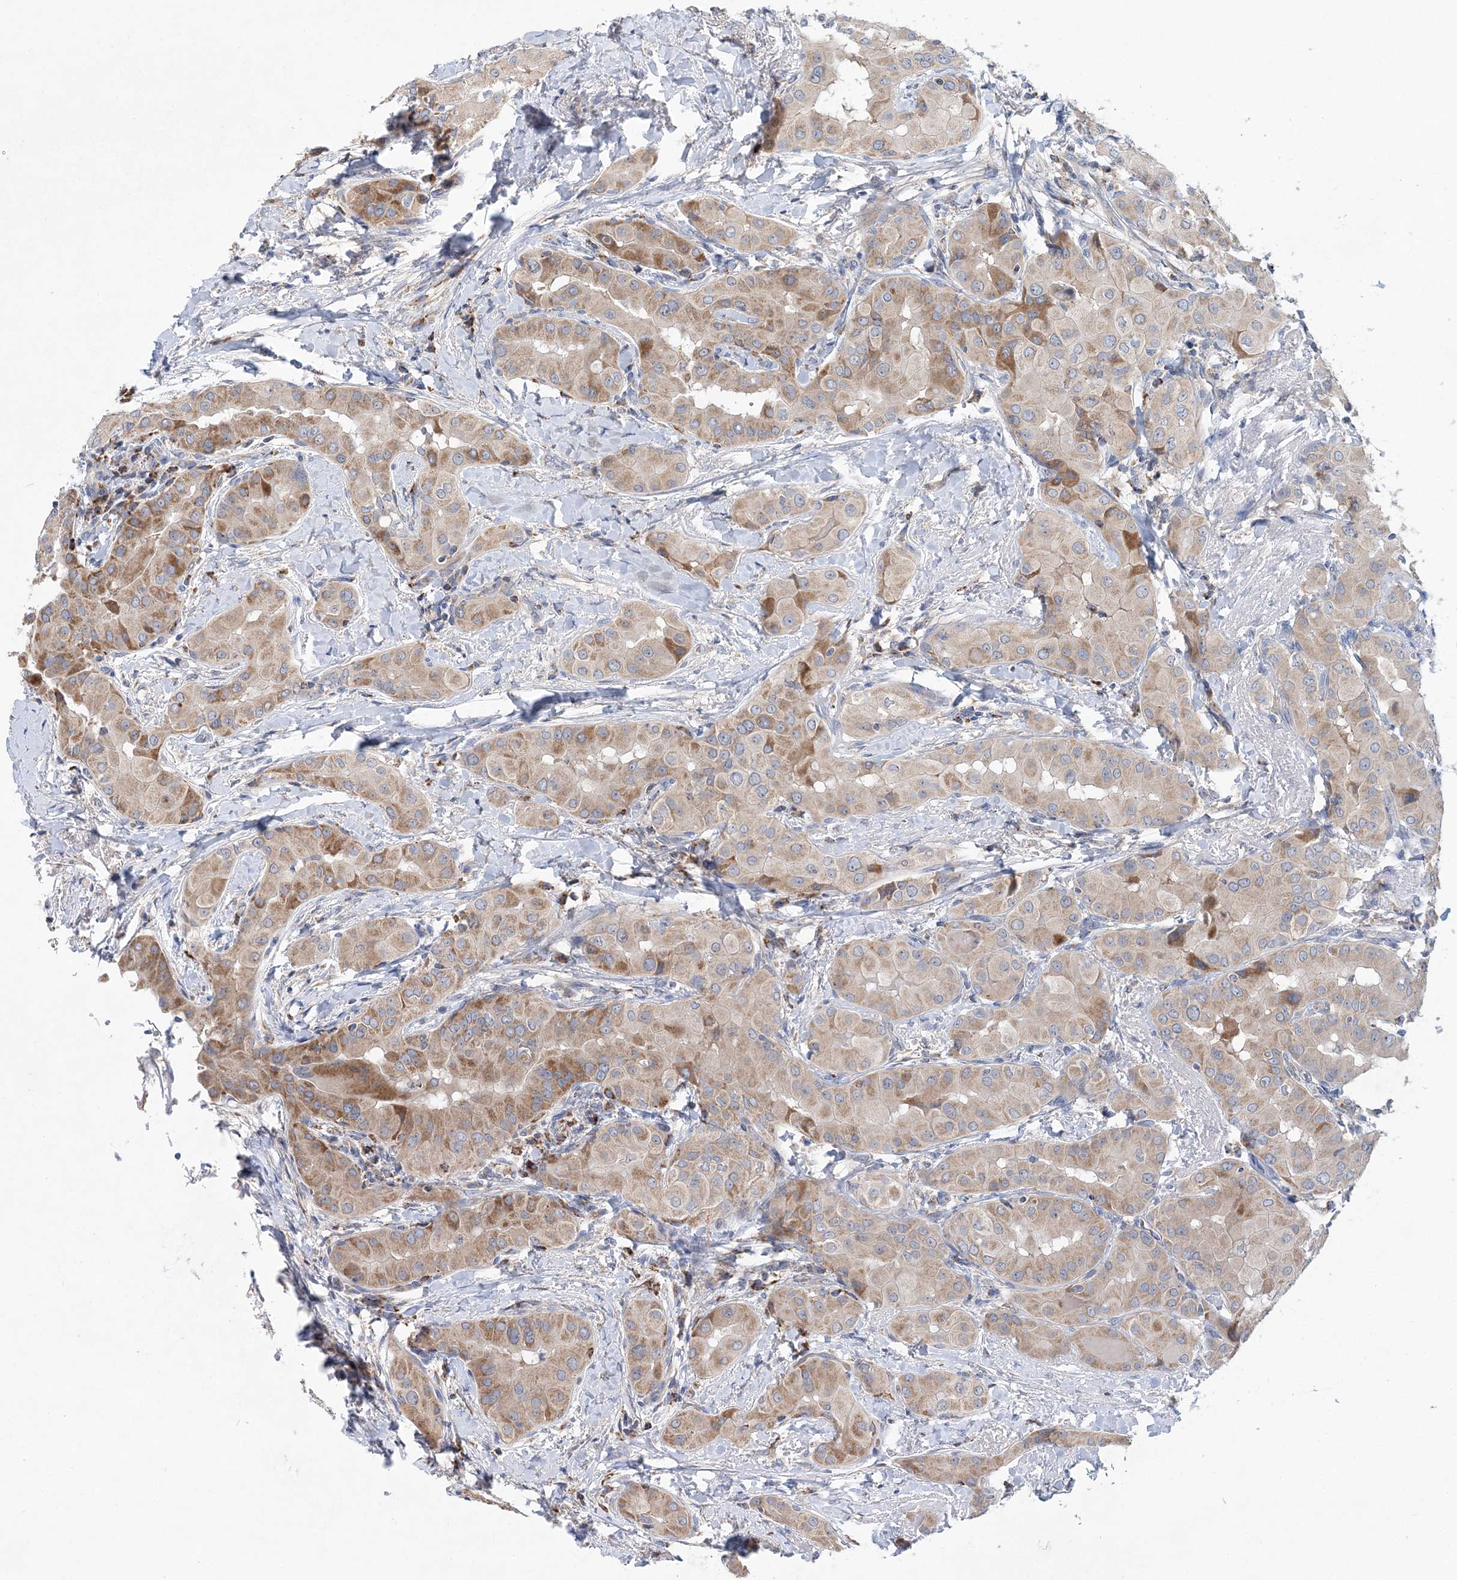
{"staining": {"intensity": "moderate", "quantity": "25%-75%", "location": "cytoplasmic/membranous"}, "tissue": "thyroid cancer", "cell_type": "Tumor cells", "image_type": "cancer", "snomed": [{"axis": "morphology", "description": "Papillary adenocarcinoma, NOS"}, {"axis": "topography", "description": "Thyroid gland"}], "caption": "IHC photomicrograph of neoplastic tissue: human papillary adenocarcinoma (thyroid) stained using immunohistochemistry (IHC) reveals medium levels of moderate protein expression localized specifically in the cytoplasmic/membranous of tumor cells, appearing as a cytoplasmic/membranous brown color.", "gene": "TRAPPC13", "patient": {"sex": "male", "age": 33}}